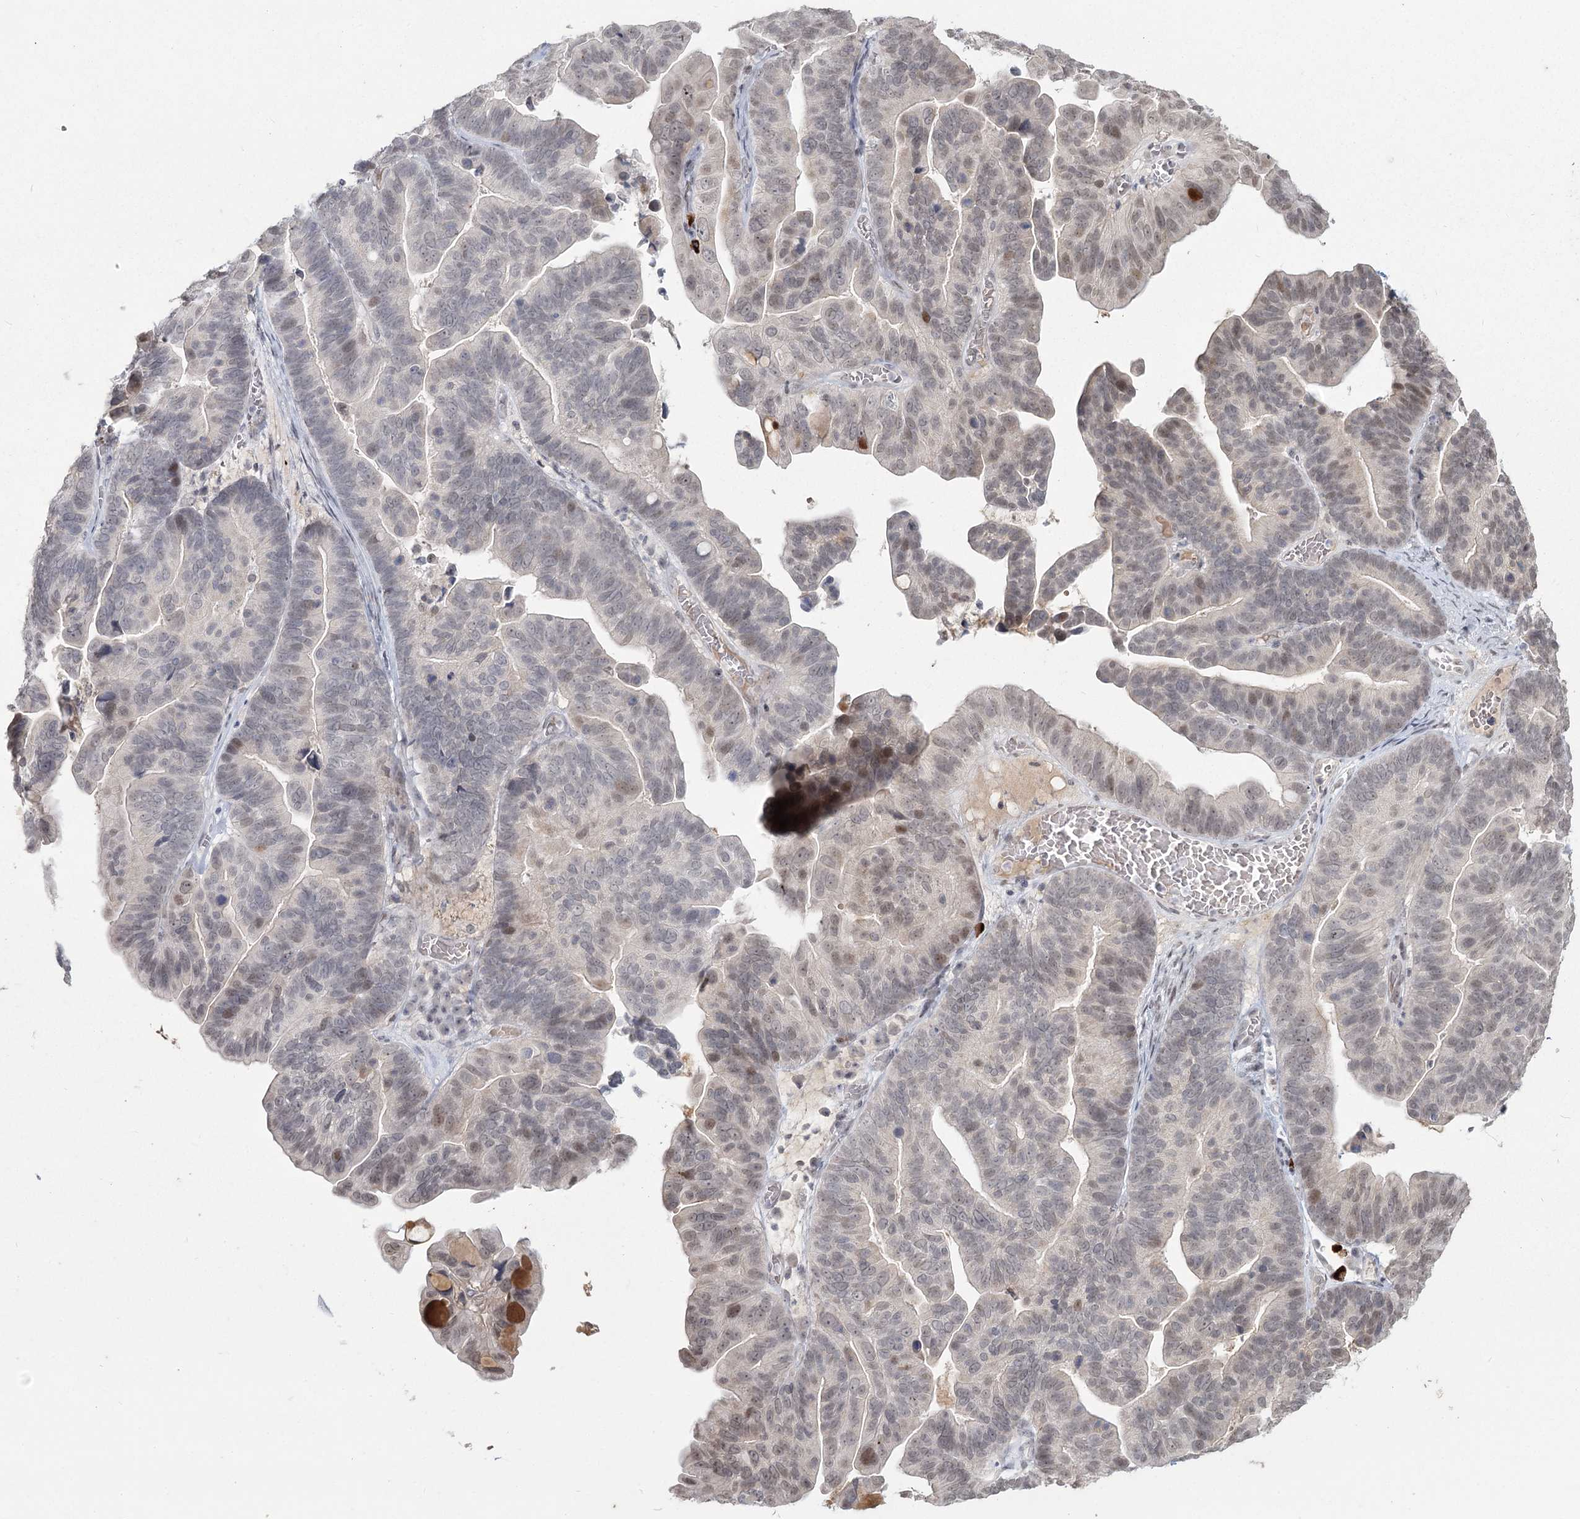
{"staining": {"intensity": "weak", "quantity": "<25%", "location": "nuclear"}, "tissue": "ovarian cancer", "cell_type": "Tumor cells", "image_type": "cancer", "snomed": [{"axis": "morphology", "description": "Cystadenocarcinoma, serous, NOS"}, {"axis": "topography", "description": "Ovary"}], "caption": "High power microscopy photomicrograph of an immunohistochemistry (IHC) image of serous cystadenocarcinoma (ovarian), revealing no significant expression in tumor cells.", "gene": "LY6G5C", "patient": {"sex": "female", "age": 56}}